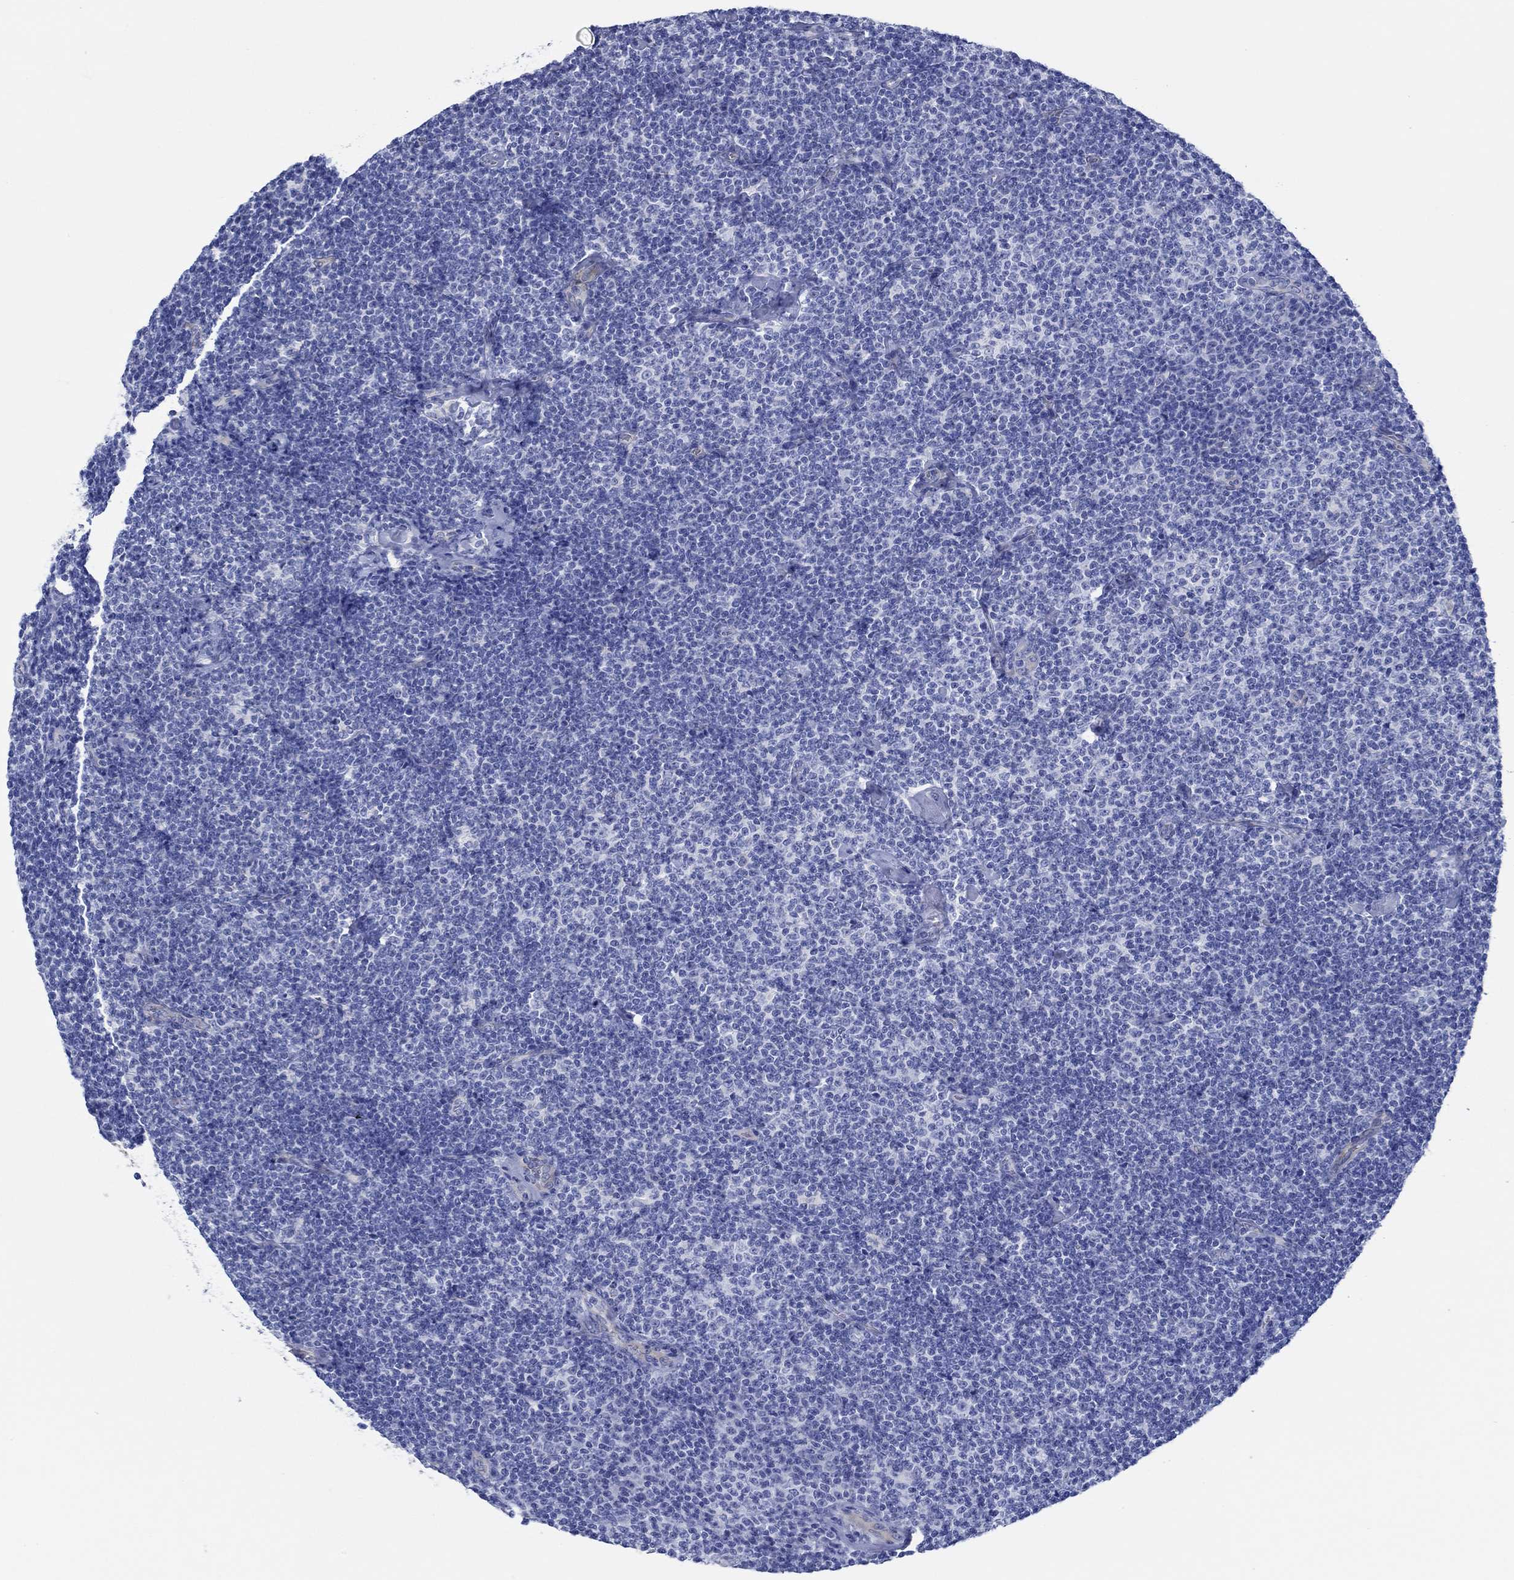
{"staining": {"intensity": "negative", "quantity": "none", "location": "none"}, "tissue": "lymphoma", "cell_type": "Tumor cells", "image_type": "cancer", "snomed": [{"axis": "morphology", "description": "Malignant lymphoma, non-Hodgkin's type, Low grade"}, {"axis": "topography", "description": "Lymph node"}], "caption": "Tumor cells show no significant positivity in lymphoma. (Stains: DAB (3,3'-diaminobenzidine) IHC with hematoxylin counter stain, Microscopy: brightfield microscopy at high magnification).", "gene": "IGFBP6", "patient": {"sex": "male", "age": 81}}